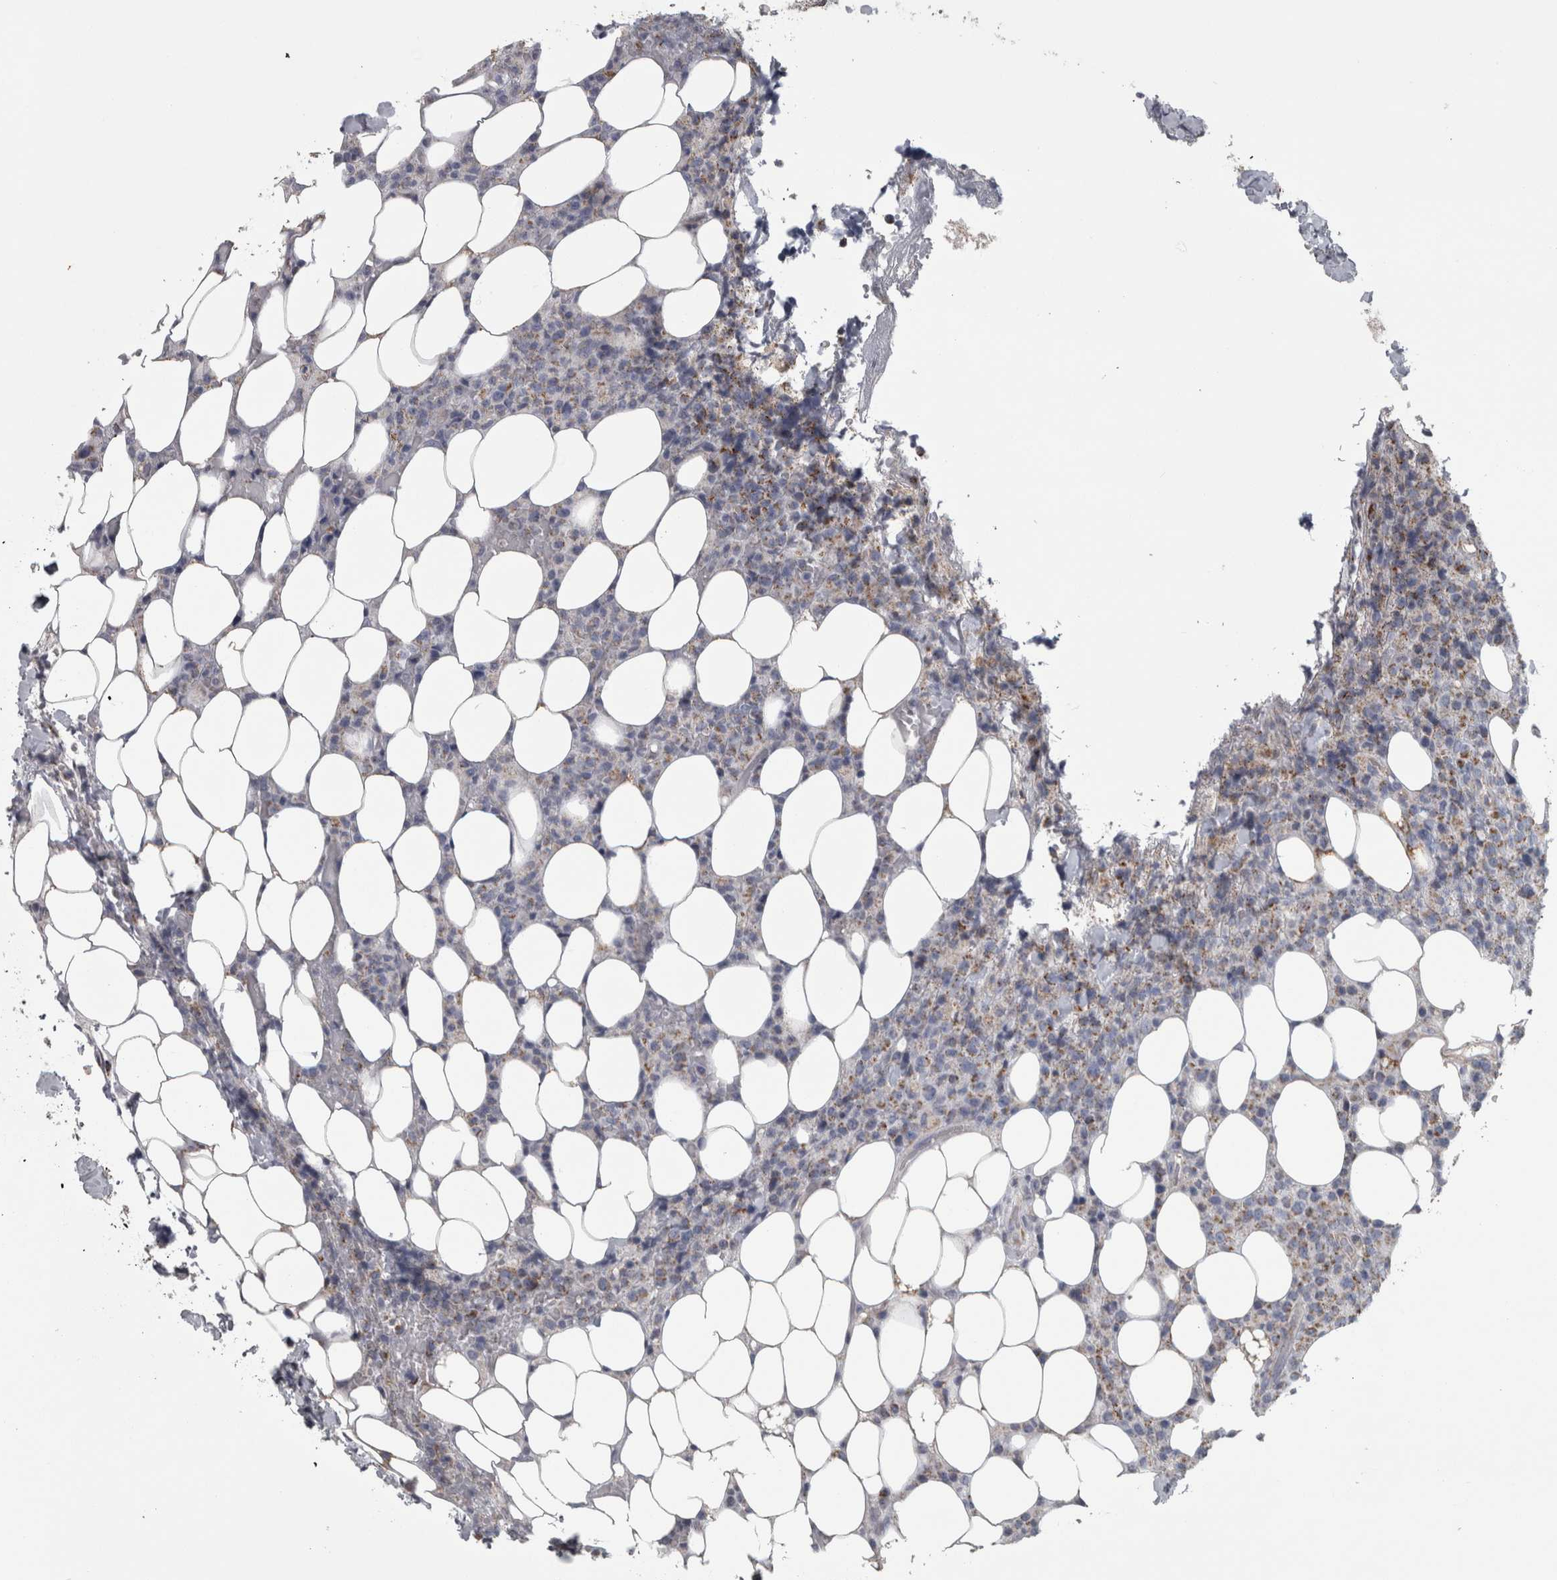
{"staining": {"intensity": "moderate", "quantity": "<25%", "location": "cytoplasmic/membranous"}, "tissue": "lymphoma", "cell_type": "Tumor cells", "image_type": "cancer", "snomed": [{"axis": "morphology", "description": "Malignant lymphoma, non-Hodgkin's type, High grade"}, {"axis": "topography", "description": "Lymph node"}], "caption": "Lymphoma was stained to show a protein in brown. There is low levels of moderate cytoplasmic/membranous staining in approximately <25% of tumor cells.", "gene": "DBT", "patient": {"sex": "male", "age": 13}}